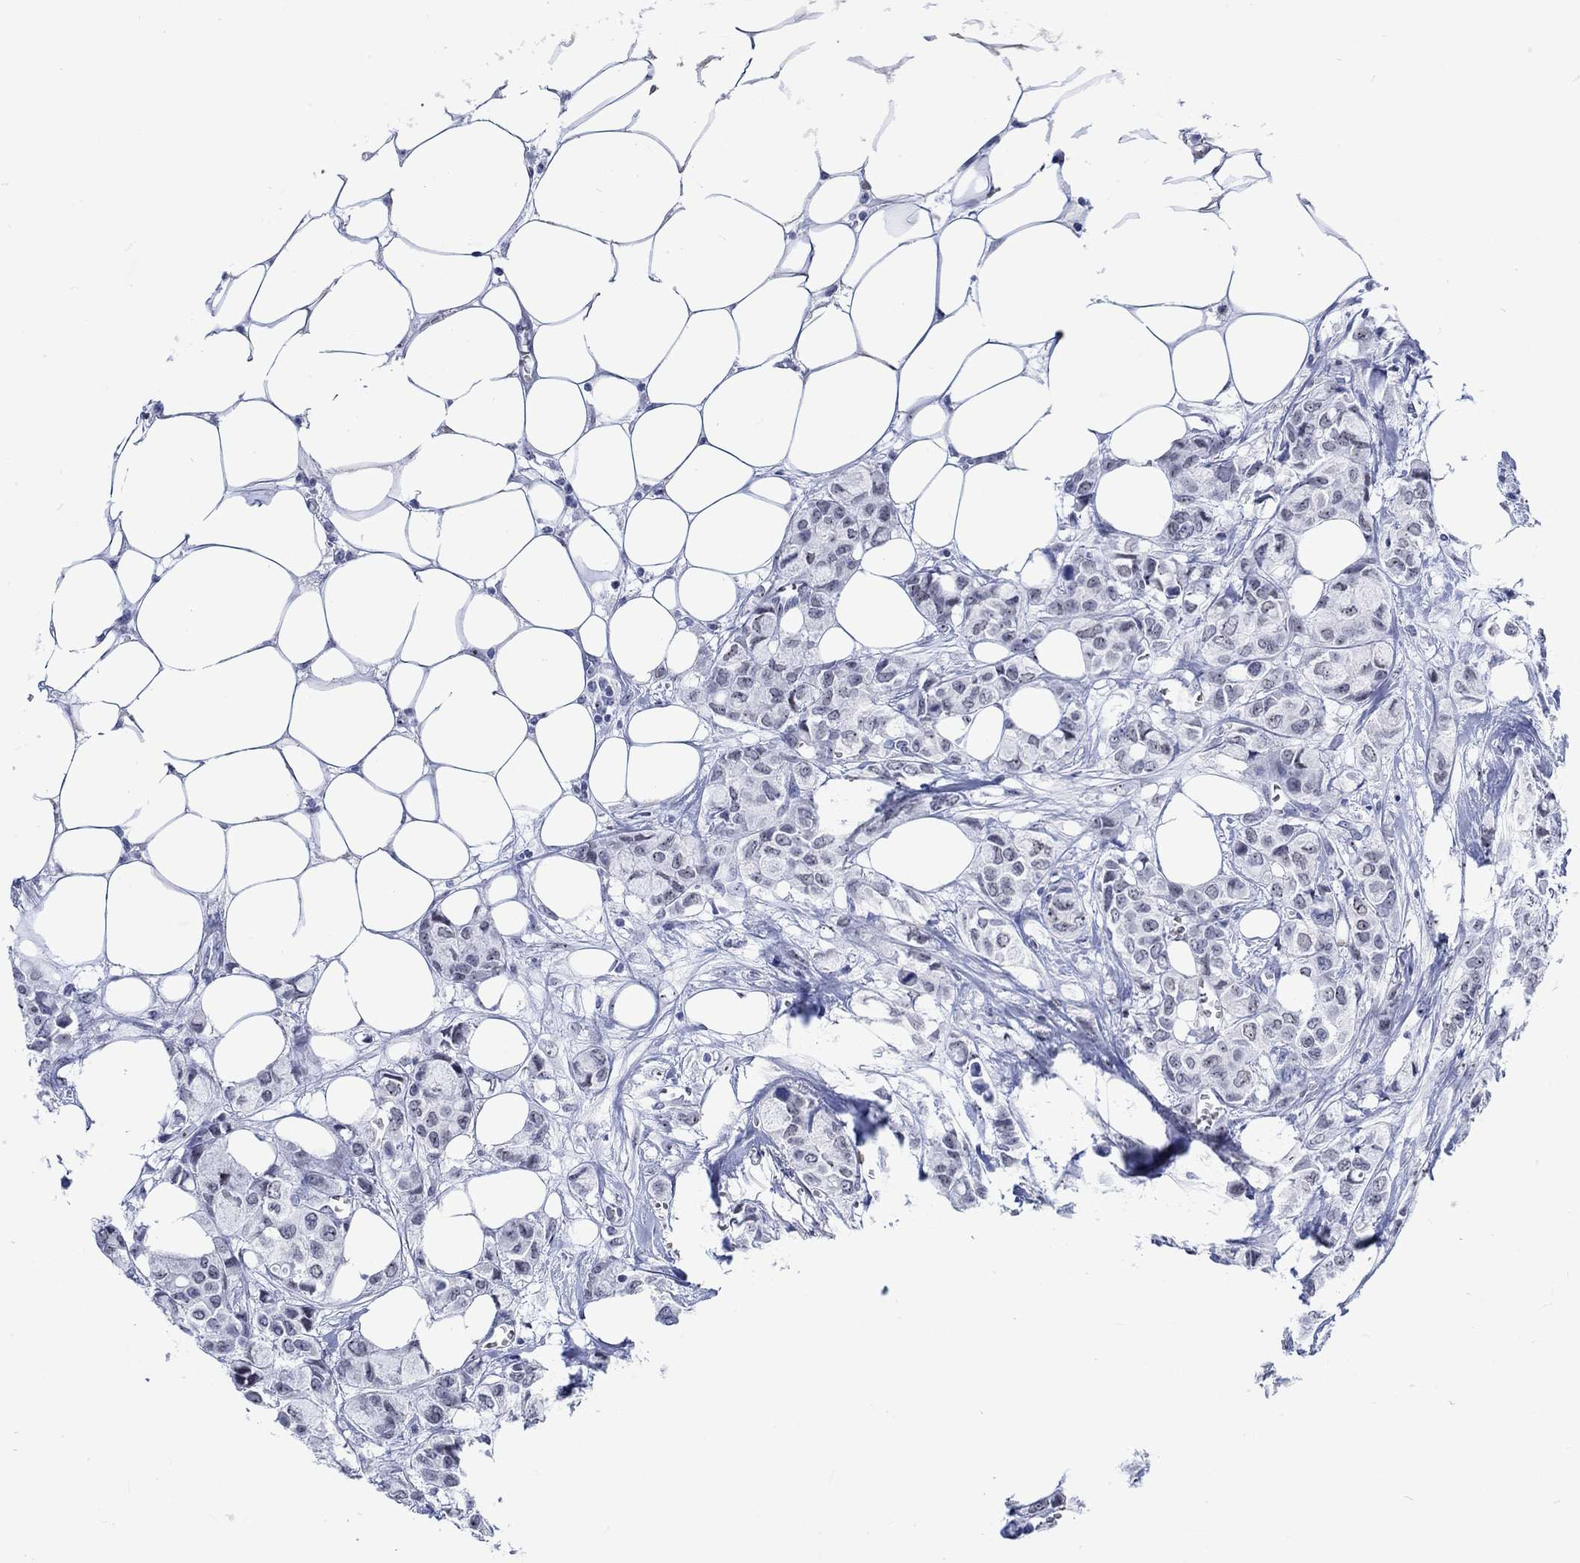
{"staining": {"intensity": "strong", "quantity": "<25%", "location": "nuclear"}, "tissue": "breast cancer", "cell_type": "Tumor cells", "image_type": "cancer", "snomed": [{"axis": "morphology", "description": "Duct carcinoma"}, {"axis": "topography", "description": "Breast"}], "caption": "Breast cancer (infiltrating ductal carcinoma) tissue shows strong nuclear staining in approximately <25% of tumor cells", "gene": "ZNF446", "patient": {"sex": "female", "age": 85}}